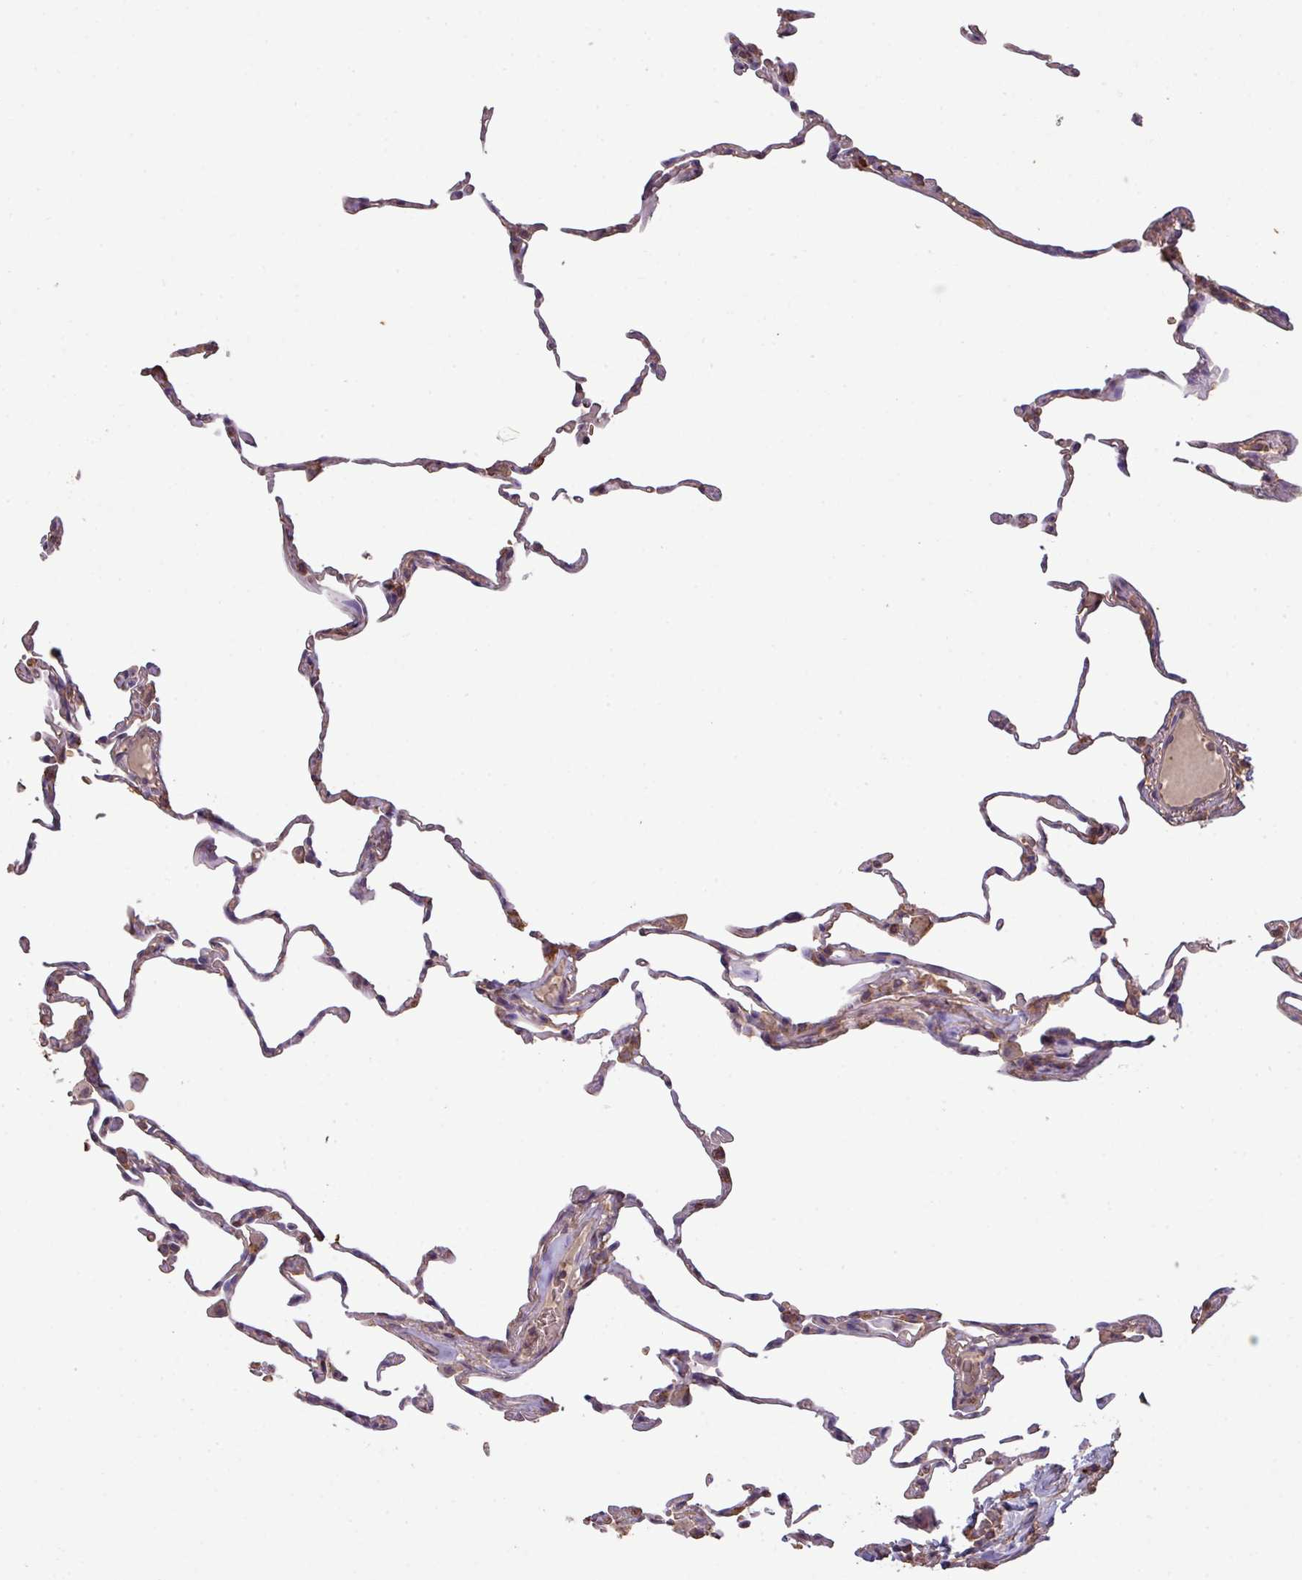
{"staining": {"intensity": "moderate", "quantity": "25%-75%", "location": "cytoplasmic/membranous"}, "tissue": "lung", "cell_type": "Alveolar cells", "image_type": "normal", "snomed": [{"axis": "morphology", "description": "Normal tissue, NOS"}, {"axis": "topography", "description": "Lung"}], "caption": "Lung stained with IHC demonstrates moderate cytoplasmic/membranous staining in about 25%-75% of alveolar cells.", "gene": "CAMK2A", "patient": {"sex": "female", "age": 57}}